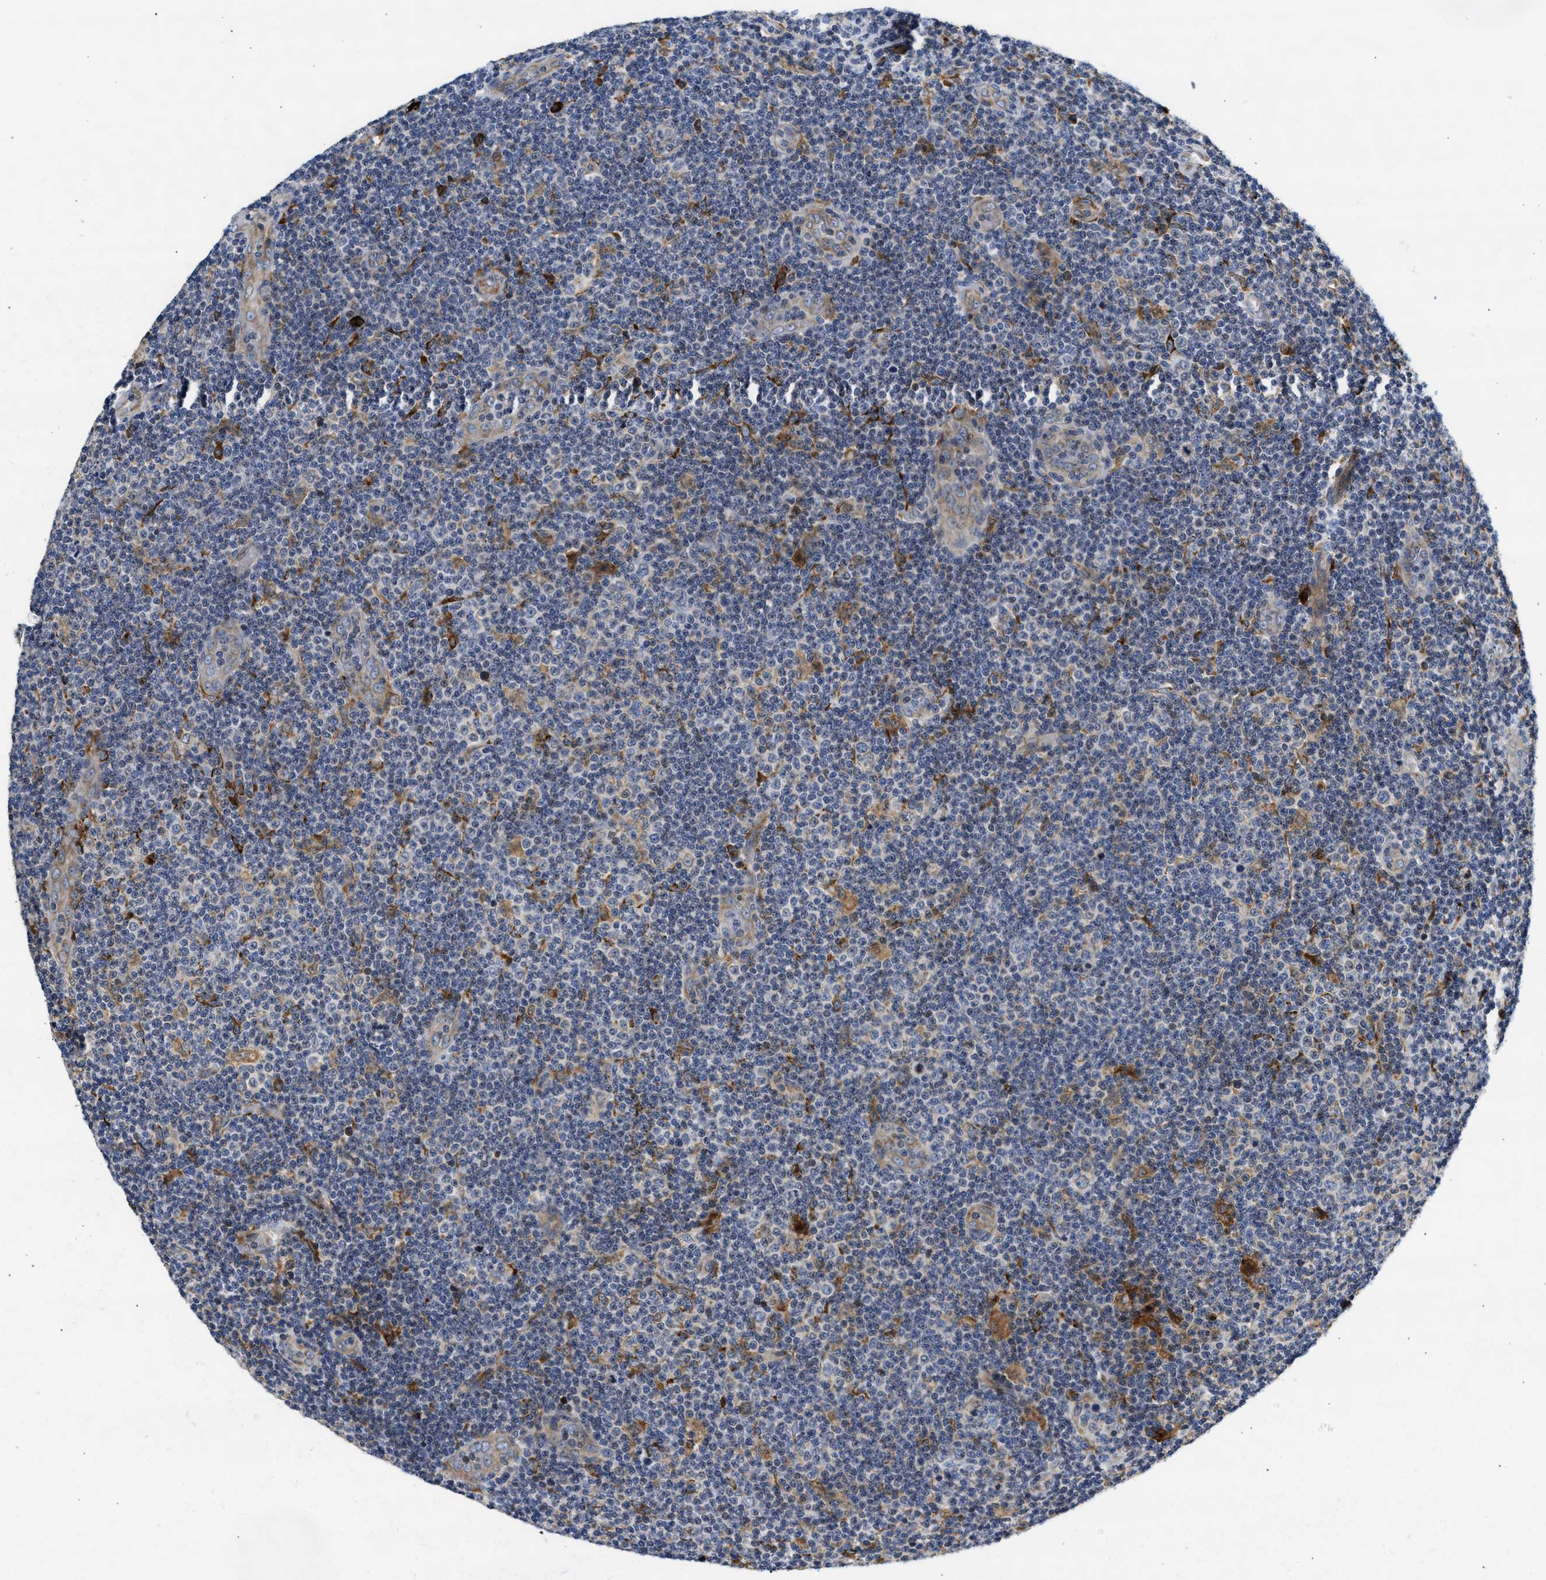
{"staining": {"intensity": "negative", "quantity": "none", "location": "none"}, "tissue": "lymphoma", "cell_type": "Tumor cells", "image_type": "cancer", "snomed": [{"axis": "morphology", "description": "Malignant lymphoma, non-Hodgkin's type, Low grade"}, {"axis": "topography", "description": "Lymph node"}], "caption": "A high-resolution image shows immunohistochemistry staining of low-grade malignant lymphoma, non-Hodgkin's type, which exhibits no significant staining in tumor cells.", "gene": "AMZ1", "patient": {"sex": "male", "age": 83}}